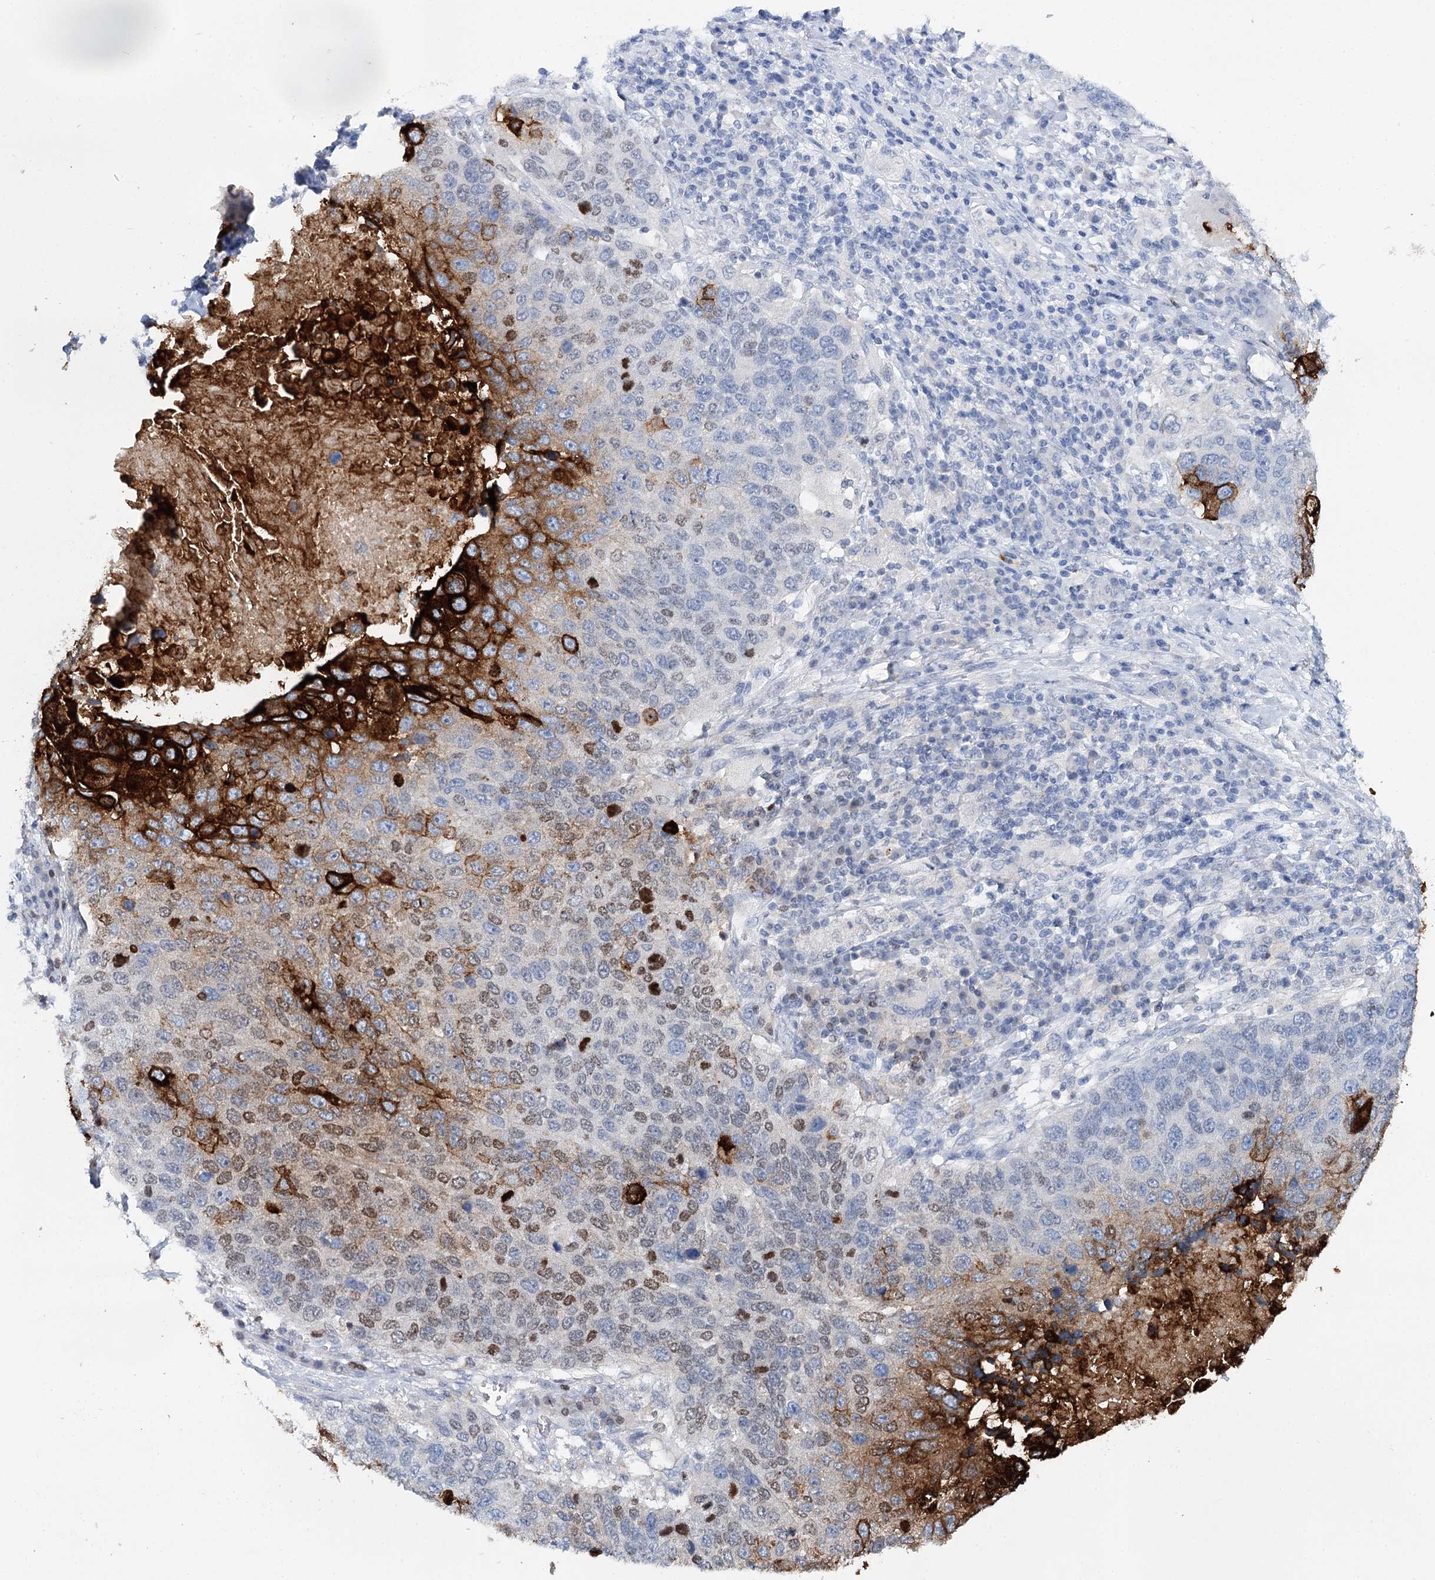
{"staining": {"intensity": "strong", "quantity": "<25%", "location": "cytoplasmic/membranous,nuclear"}, "tissue": "lung cancer", "cell_type": "Tumor cells", "image_type": "cancer", "snomed": [{"axis": "morphology", "description": "Normal tissue, NOS"}, {"axis": "morphology", "description": "Squamous cell carcinoma, NOS"}, {"axis": "topography", "description": "Lymph node"}, {"axis": "topography", "description": "Lung"}], "caption": "A brown stain shows strong cytoplasmic/membranous and nuclear positivity of a protein in lung squamous cell carcinoma tumor cells. (DAB (3,3'-diaminobenzidine) = brown stain, brightfield microscopy at high magnification).", "gene": "CEACAM8", "patient": {"sex": "male", "age": 66}}